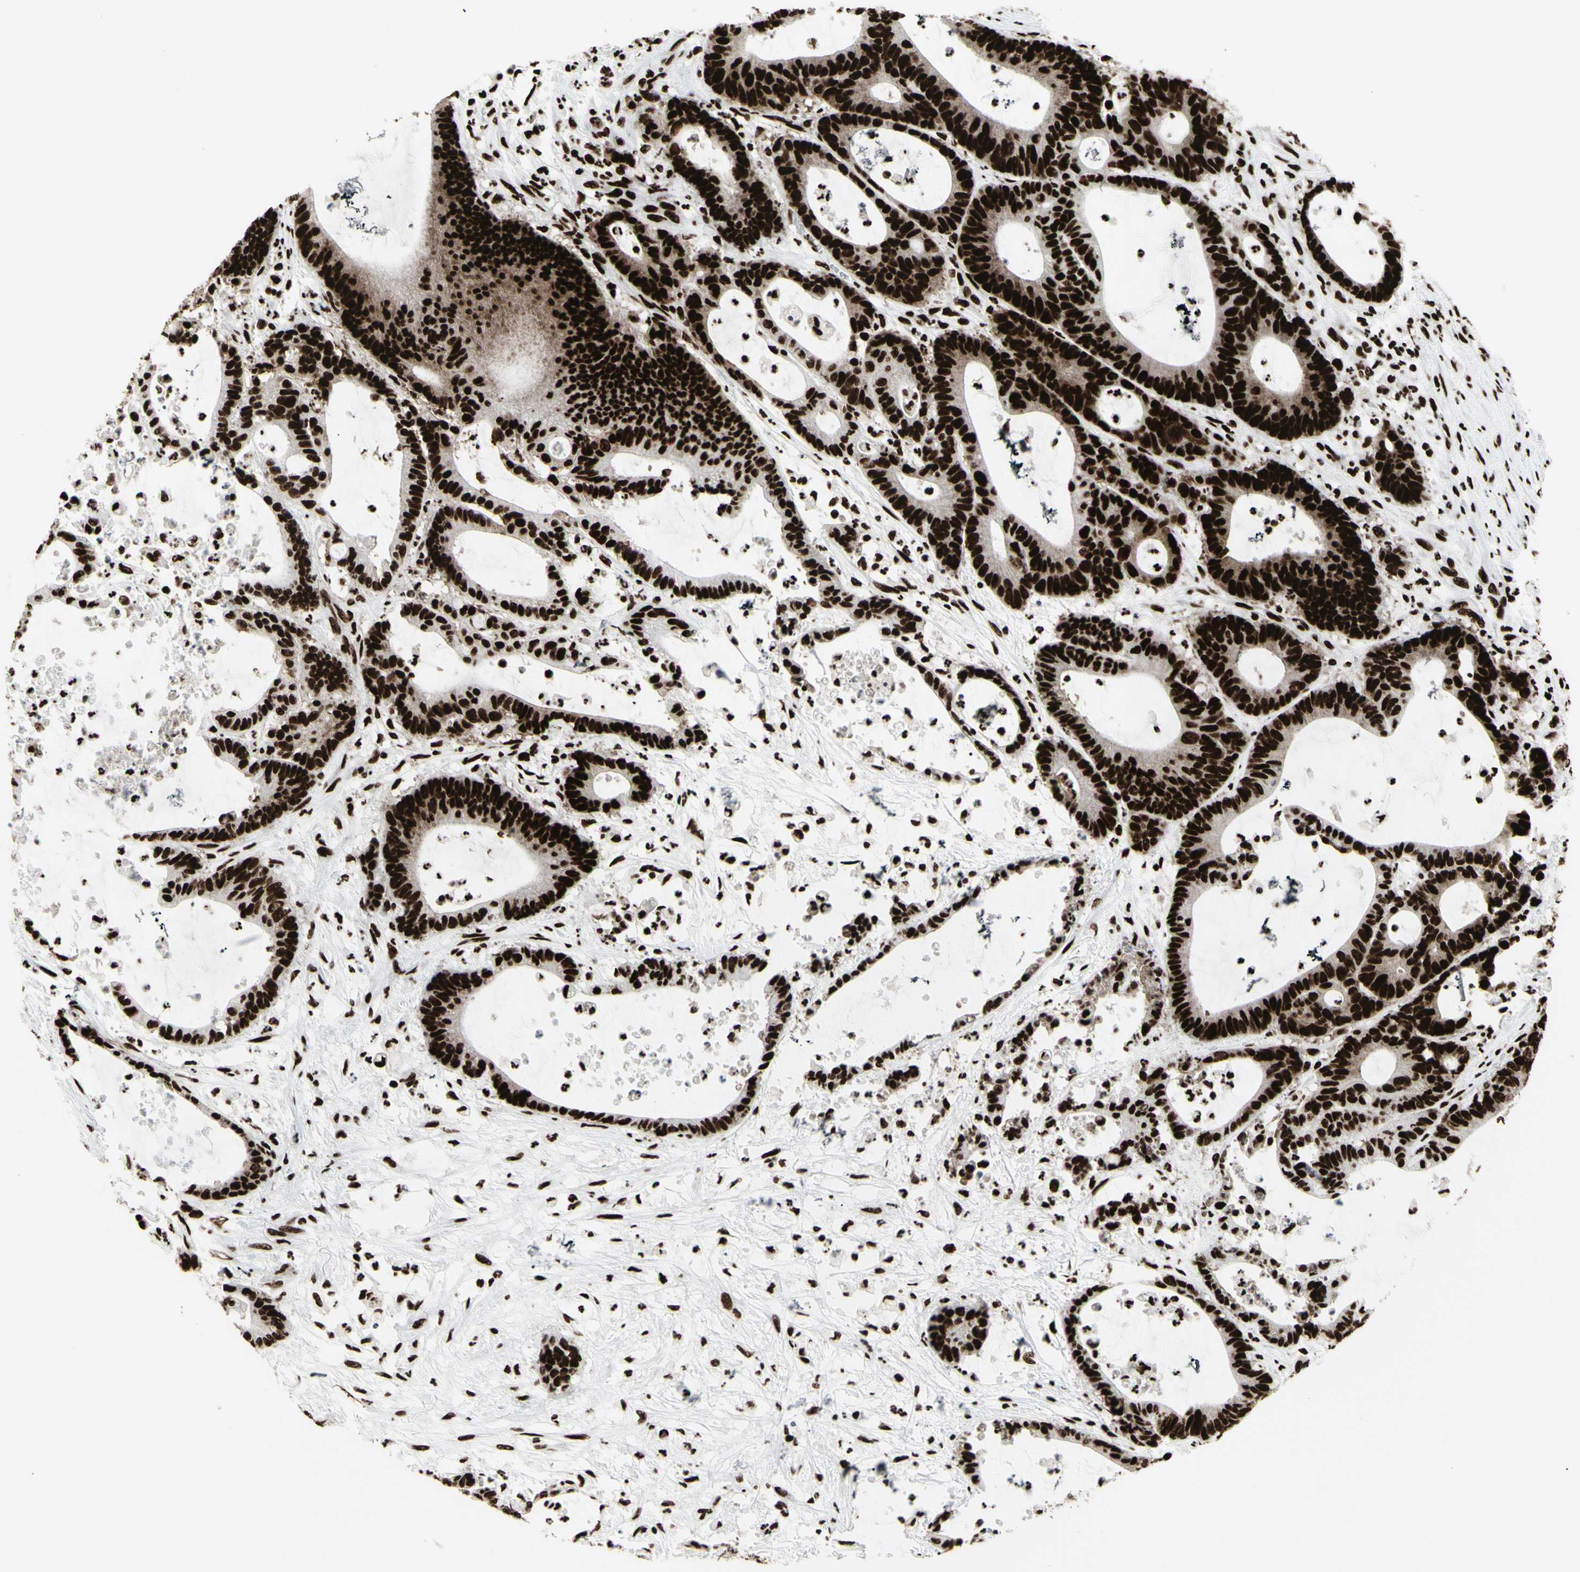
{"staining": {"intensity": "strong", "quantity": ">75%", "location": "nuclear"}, "tissue": "colorectal cancer", "cell_type": "Tumor cells", "image_type": "cancer", "snomed": [{"axis": "morphology", "description": "Adenocarcinoma, NOS"}, {"axis": "topography", "description": "Colon"}], "caption": "Colorectal cancer (adenocarcinoma) stained for a protein (brown) shows strong nuclear positive staining in approximately >75% of tumor cells.", "gene": "U2AF2", "patient": {"sex": "female", "age": 84}}